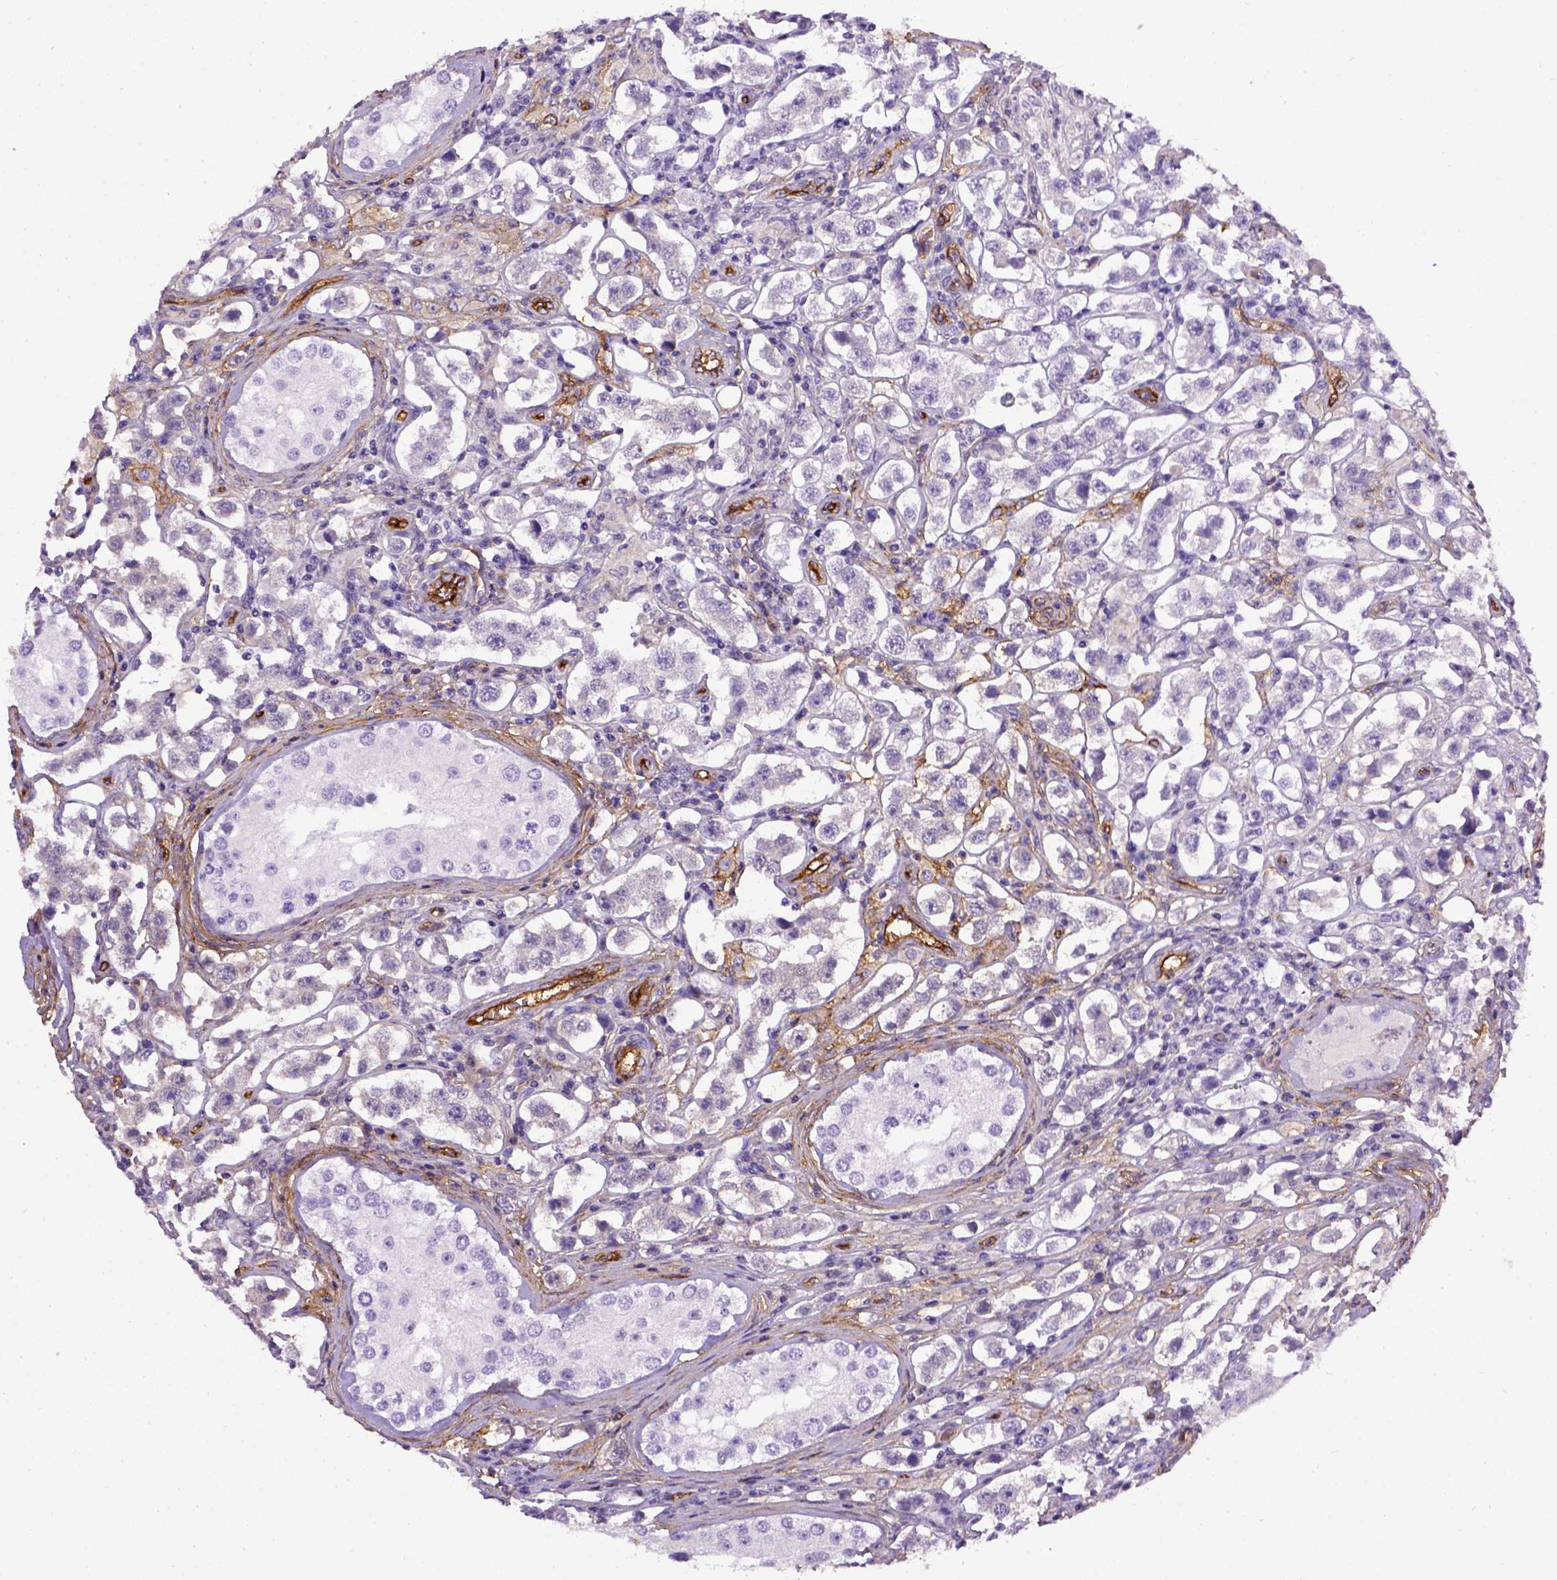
{"staining": {"intensity": "negative", "quantity": "none", "location": "none"}, "tissue": "testis cancer", "cell_type": "Tumor cells", "image_type": "cancer", "snomed": [{"axis": "morphology", "description": "Seminoma, NOS"}, {"axis": "topography", "description": "Testis"}], "caption": "An immunohistochemistry photomicrograph of testis cancer (seminoma) is shown. There is no staining in tumor cells of testis cancer (seminoma). The staining is performed using DAB (3,3'-diaminobenzidine) brown chromogen with nuclei counter-stained in using hematoxylin.", "gene": "ENG", "patient": {"sex": "male", "age": 37}}